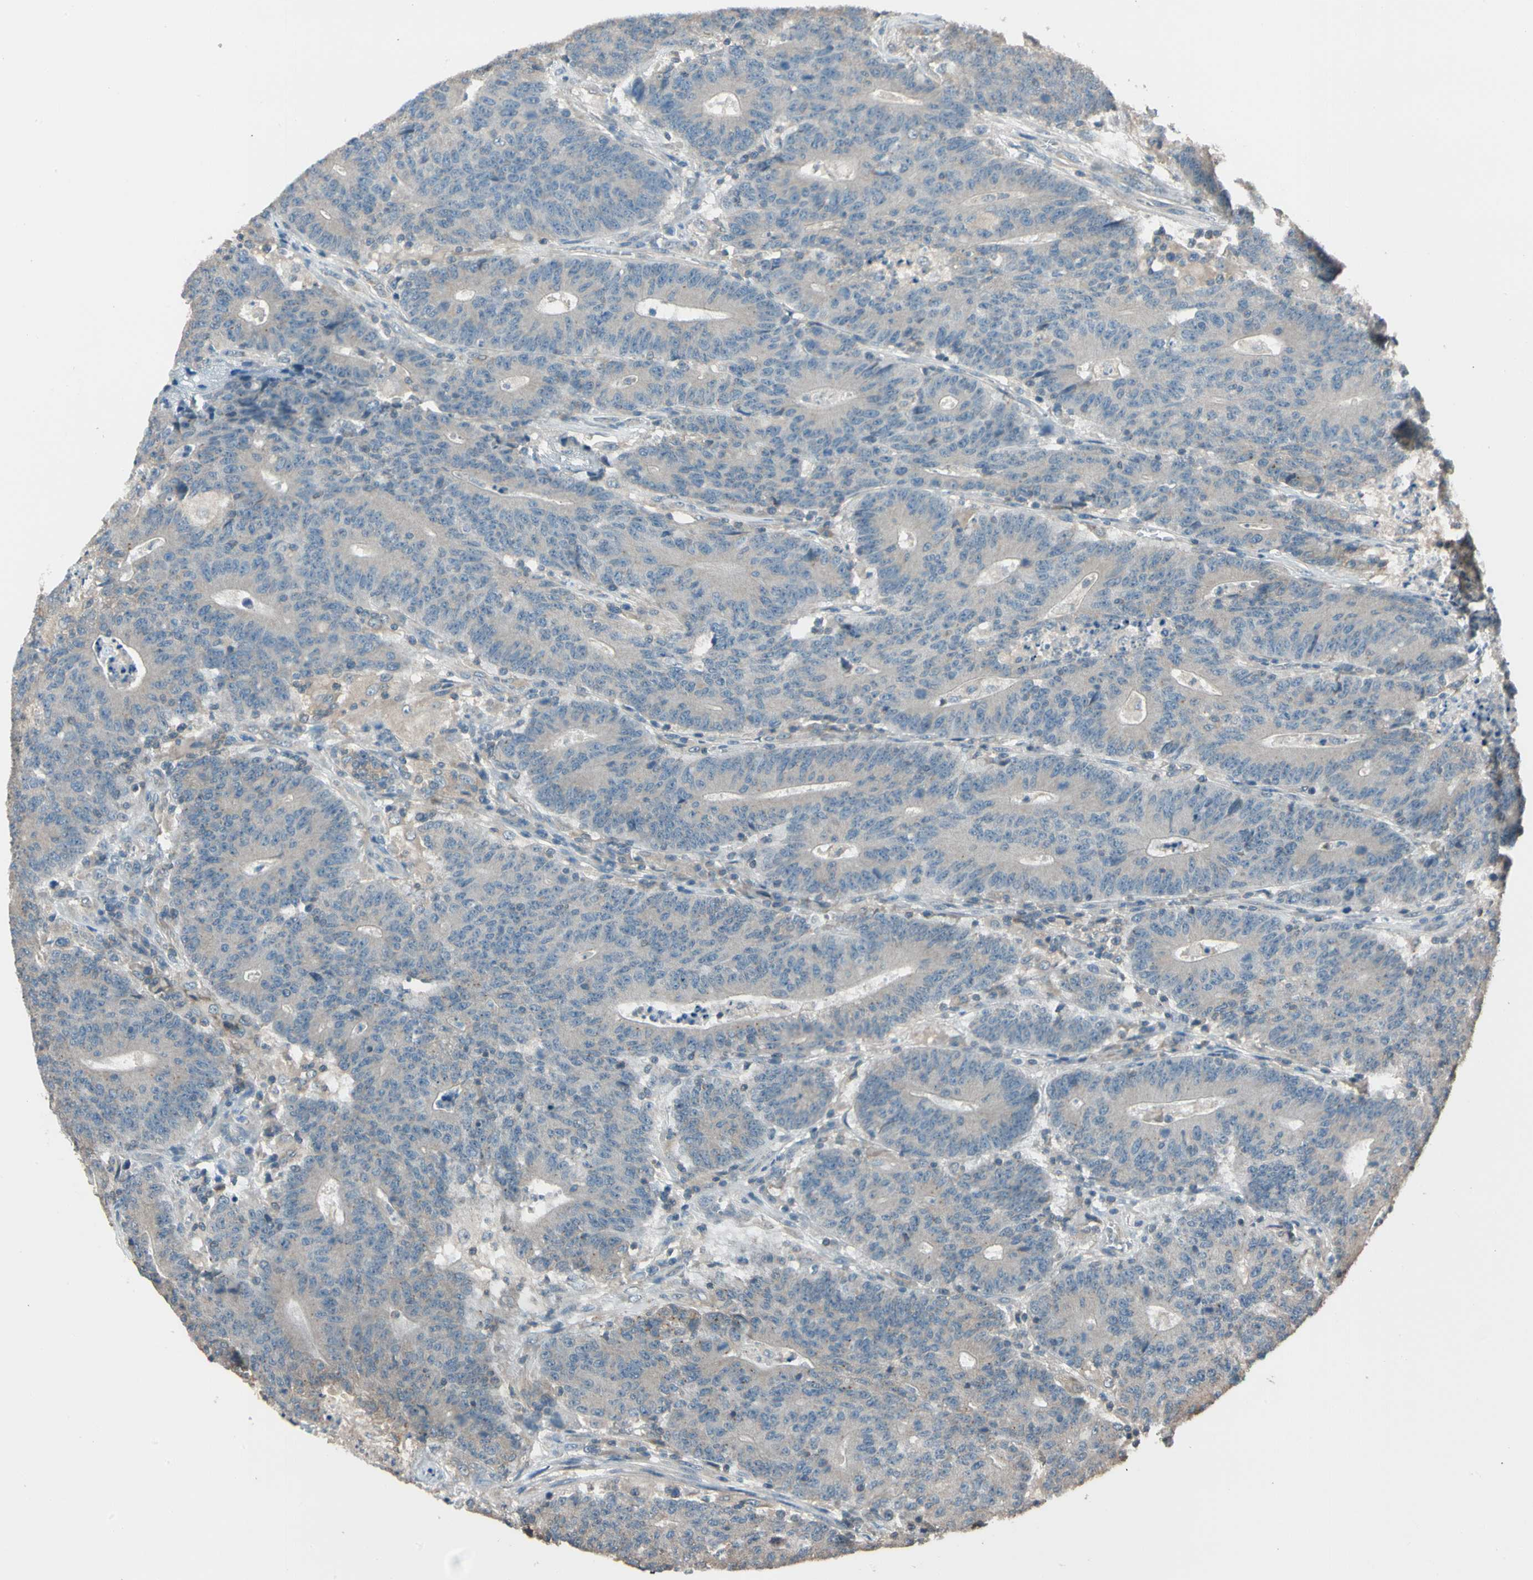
{"staining": {"intensity": "weak", "quantity": ">75%", "location": "cytoplasmic/membranous"}, "tissue": "colorectal cancer", "cell_type": "Tumor cells", "image_type": "cancer", "snomed": [{"axis": "morphology", "description": "Normal tissue, NOS"}, {"axis": "morphology", "description": "Adenocarcinoma, NOS"}, {"axis": "topography", "description": "Colon"}], "caption": "A histopathology image of adenocarcinoma (colorectal) stained for a protein displays weak cytoplasmic/membranous brown staining in tumor cells. Ihc stains the protein of interest in brown and the nuclei are stained blue.", "gene": "MAP3K7", "patient": {"sex": "female", "age": 75}}